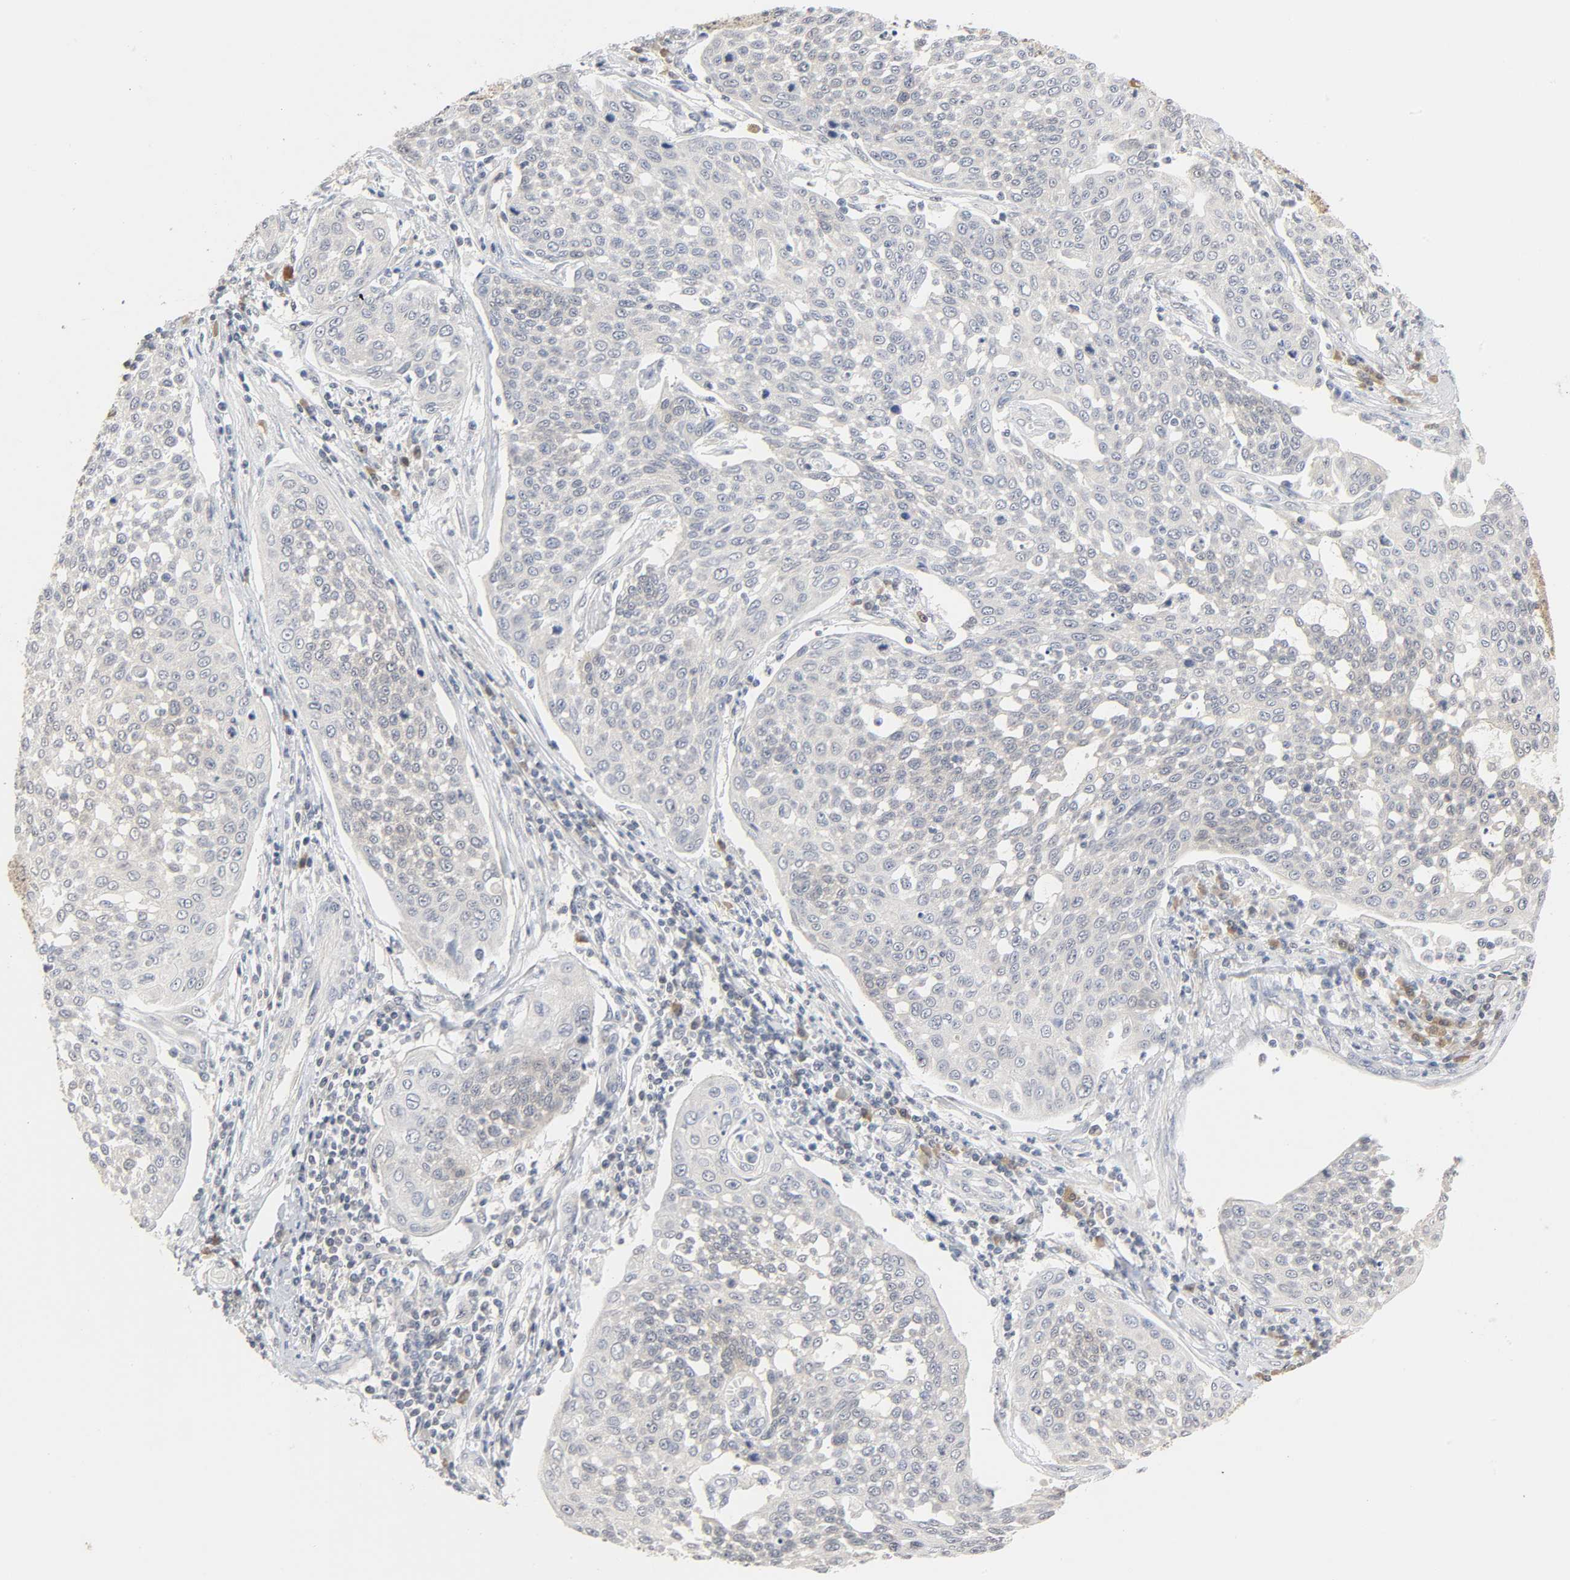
{"staining": {"intensity": "negative", "quantity": "none", "location": "none"}, "tissue": "cervical cancer", "cell_type": "Tumor cells", "image_type": "cancer", "snomed": [{"axis": "morphology", "description": "Squamous cell carcinoma, NOS"}, {"axis": "topography", "description": "Cervix"}], "caption": "This is an IHC photomicrograph of human cervical squamous cell carcinoma. There is no expression in tumor cells.", "gene": "MIF", "patient": {"sex": "female", "age": 34}}